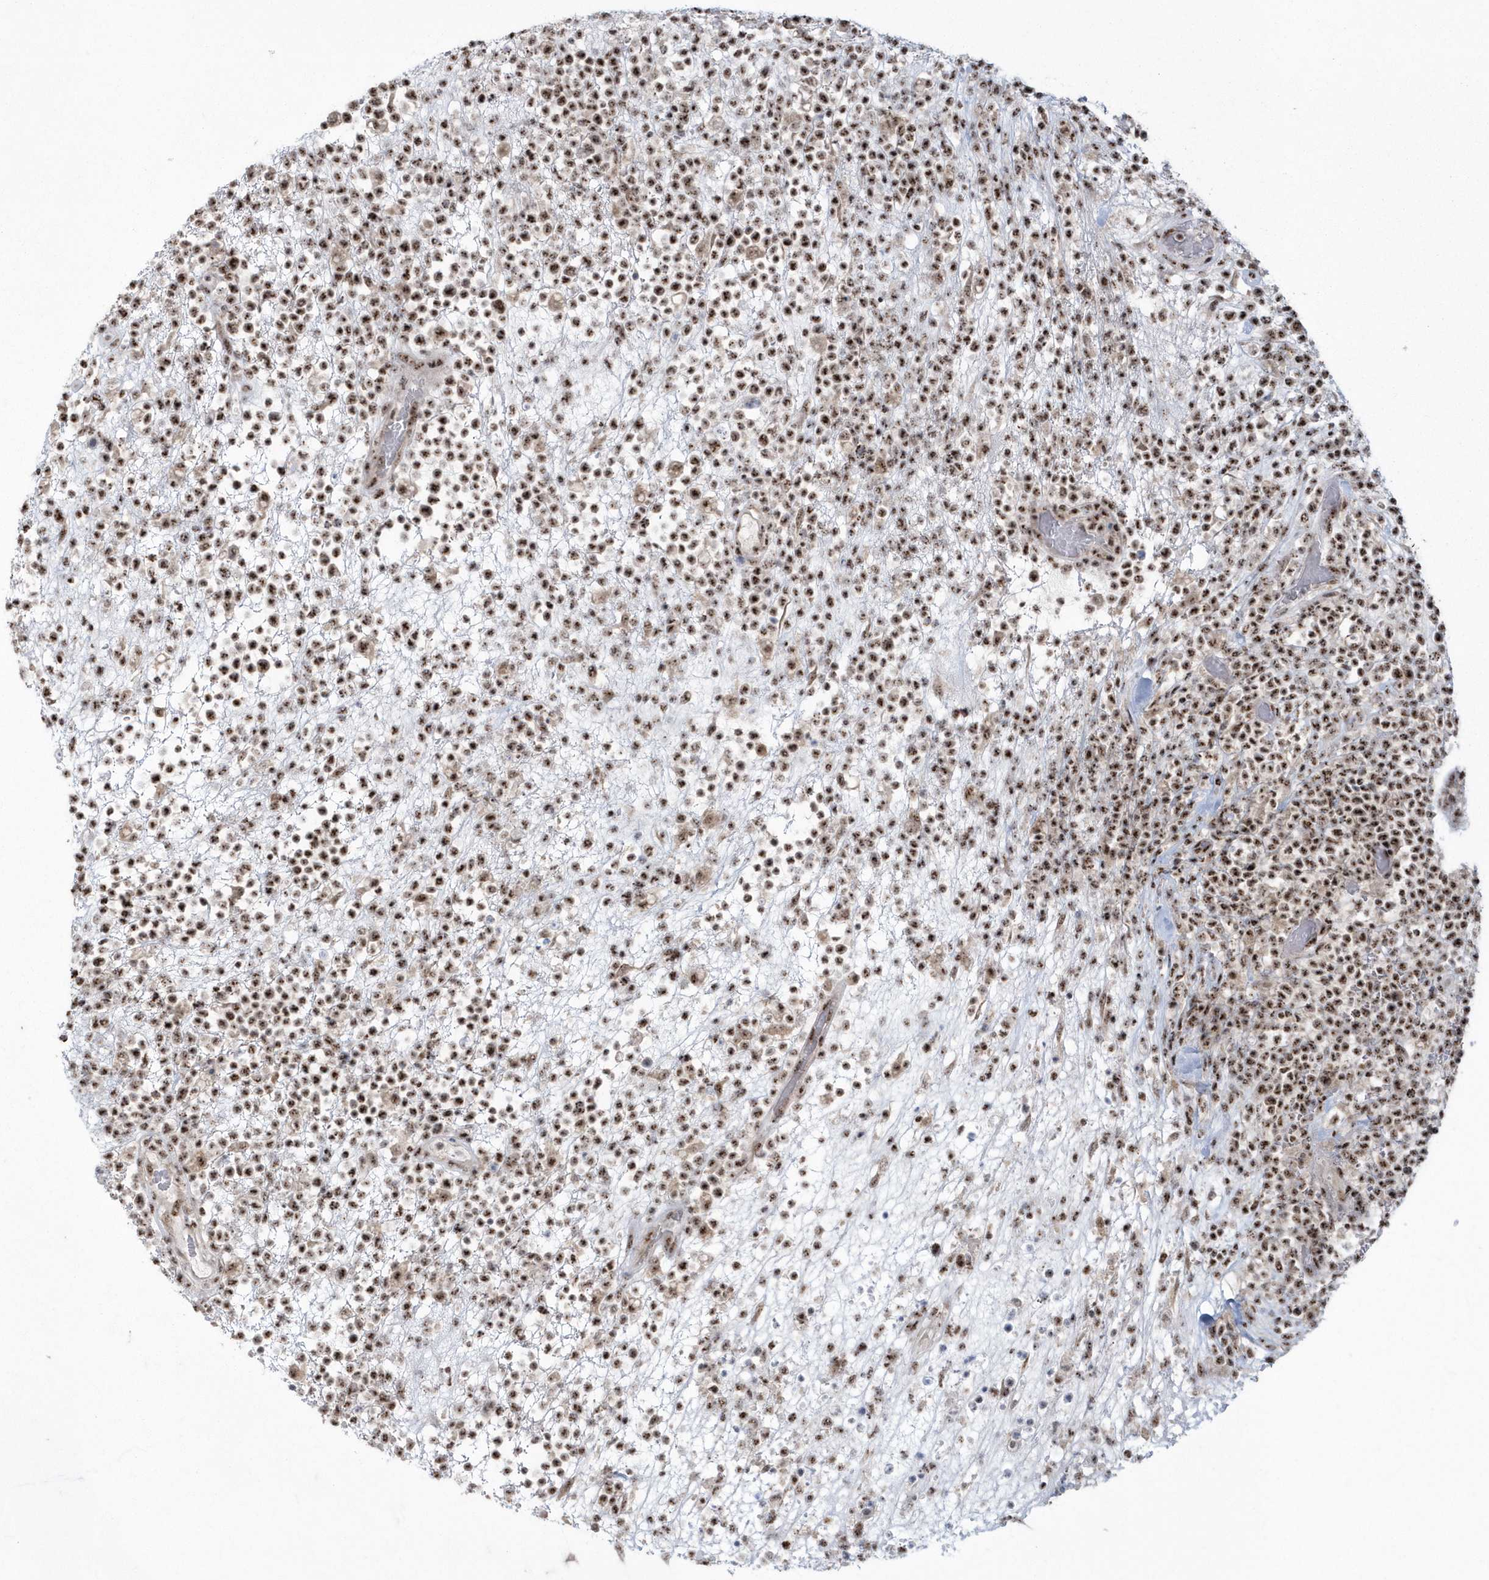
{"staining": {"intensity": "moderate", "quantity": ">75%", "location": "nuclear"}, "tissue": "lymphoma", "cell_type": "Tumor cells", "image_type": "cancer", "snomed": [{"axis": "morphology", "description": "Malignant lymphoma, non-Hodgkin's type, High grade"}, {"axis": "topography", "description": "Colon"}], "caption": "Tumor cells reveal medium levels of moderate nuclear staining in approximately >75% of cells in human malignant lymphoma, non-Hodgkin's type (high-grade). The staining was performed using DAB (3,3'-diaminobenzidine) to visualize the protein expression in brown, while the nuclei were stained in blue with hematoxylin (Magnification: 20x).", "gene": "KDM6B", "patient": {"sex": "female", "age": 53}}